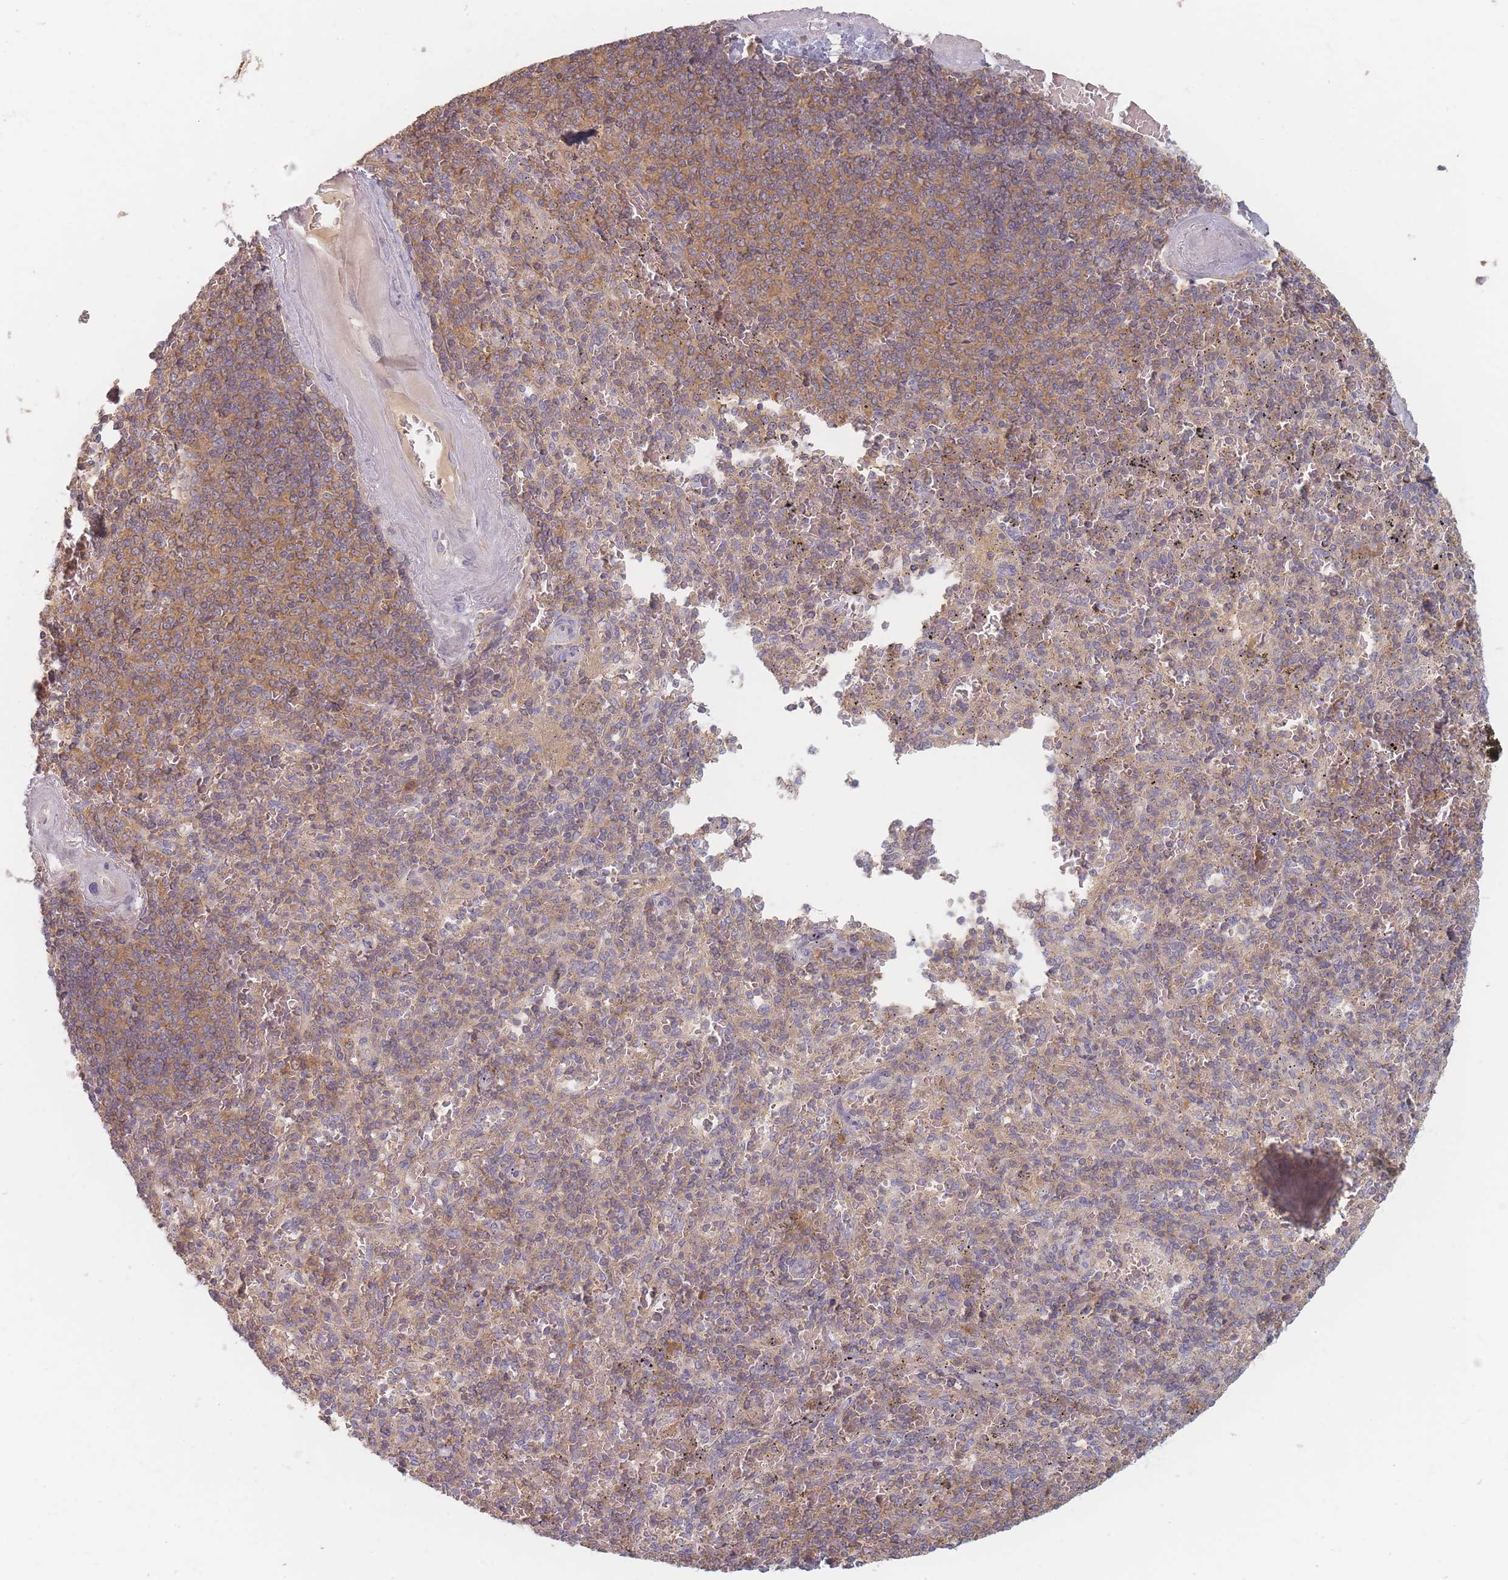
{"staining": {"intensity": "moderate", "quantity": "25%-75%", "location": "cytoplasmic/membranous"}, "tissue": "spleen", "cell_type": "Cells in red pulp", "image_type": "normal", "snomed": [{"axis": "morphology", "description": "Normal tissue, NOS"}, {"axis": "topography", "description": "Spleen"}], "caption": "Spleen was stained to show a protein in brown. There is medium levels of moderate cytoplasmic/membranous positivity in about 25%-75% of cells in red pulp.", "gene": "SLC35F3", "patient": {"sex": "male", "age": 82}}